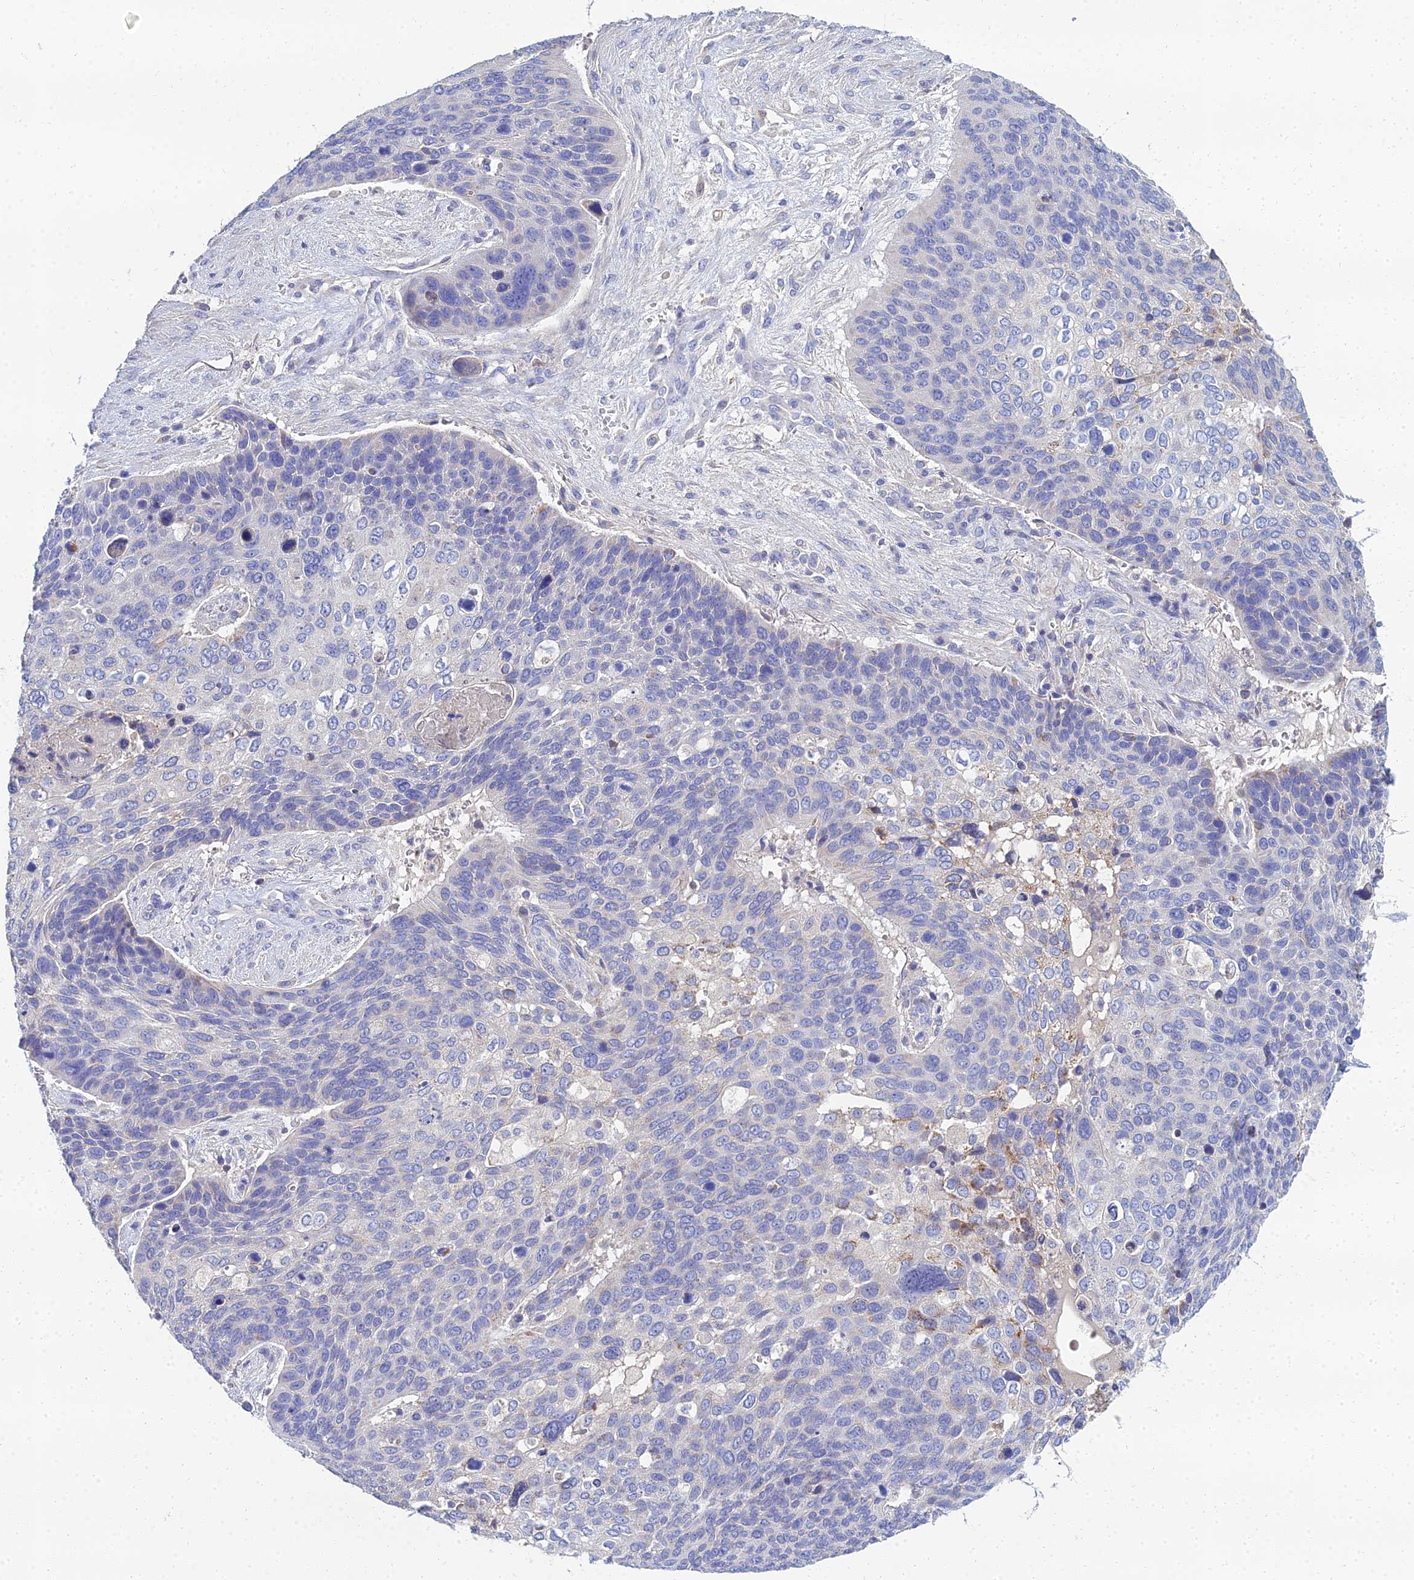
{"staining": {"intensity": "negative", "quantity": "none", "location": "none"}, "tissue": "skin cancer", "cell_type": "Tumor cells", "image_type": "cancer", "snomed": [{"axis": "morphology", "description": "Basal cell carcinoma"}, {"axis": "topography", "description": "Skin"}], "caption": "This is a image of IHC staining of skin cancer (basal cell carcinoma), which shows no expression in tumor cells.", "gene": "NPY", "patient": {"sex": "female", "age": 74}}